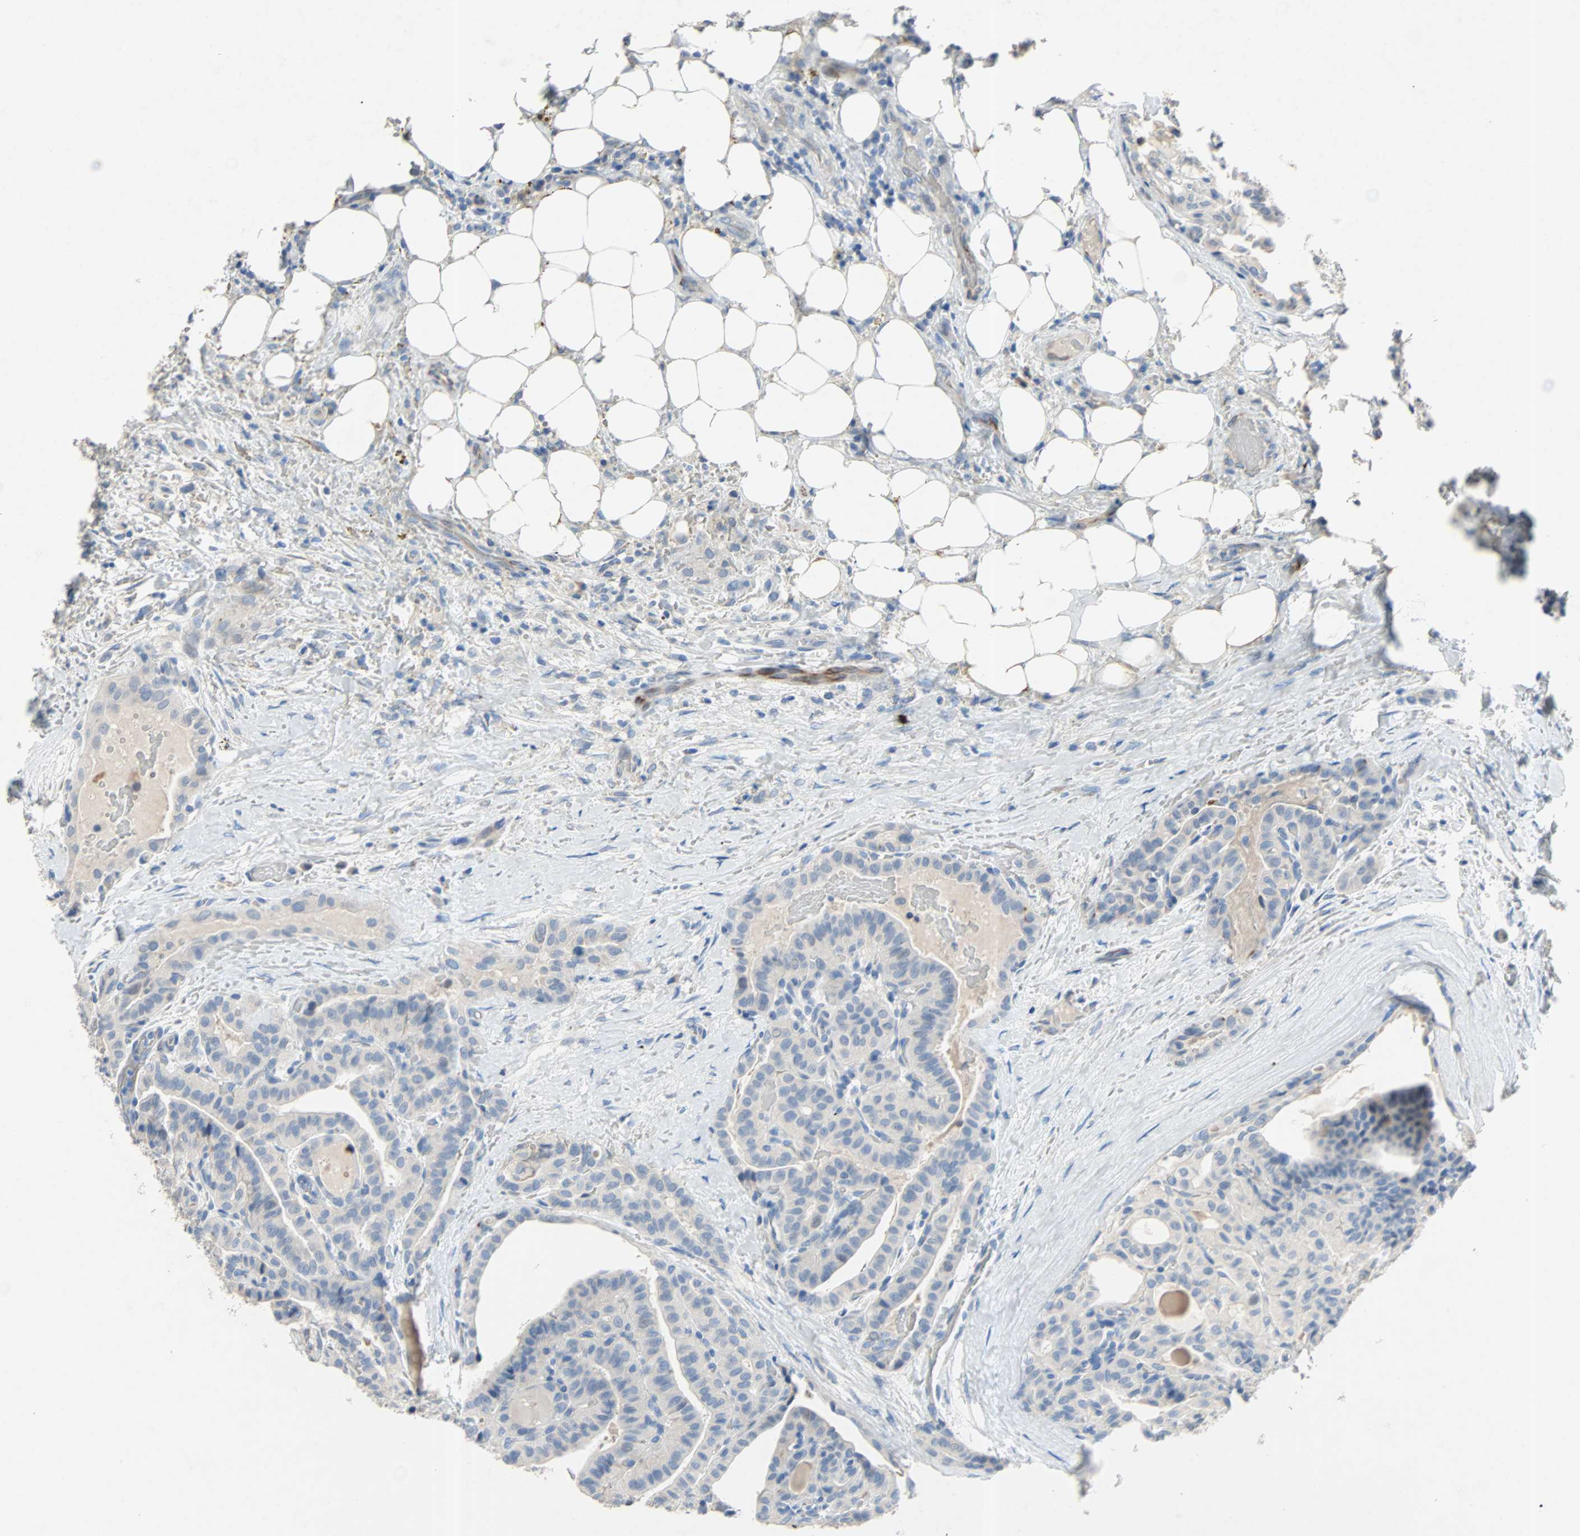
{"staining": {"intensity": "negative", "quantity": "none", "location": "none"}, "tissue": "thyroid cancer", "cell_type": "Tumor cells", "image_type": "cancer", "snomed": [{"axis": "morphology", "description": "Papillary adenocarcinoma, NOS"}, {"axis": "topography", "description": "Thyroid gland"}], "caption": "This is an immunohistochemistry micrograph of human thyroid cancer (papillary adenocarcinoma). There is no positivity in tumor cells.", "gene": "PCDHB2", "patient": {"sex": "male", "age": 77}}